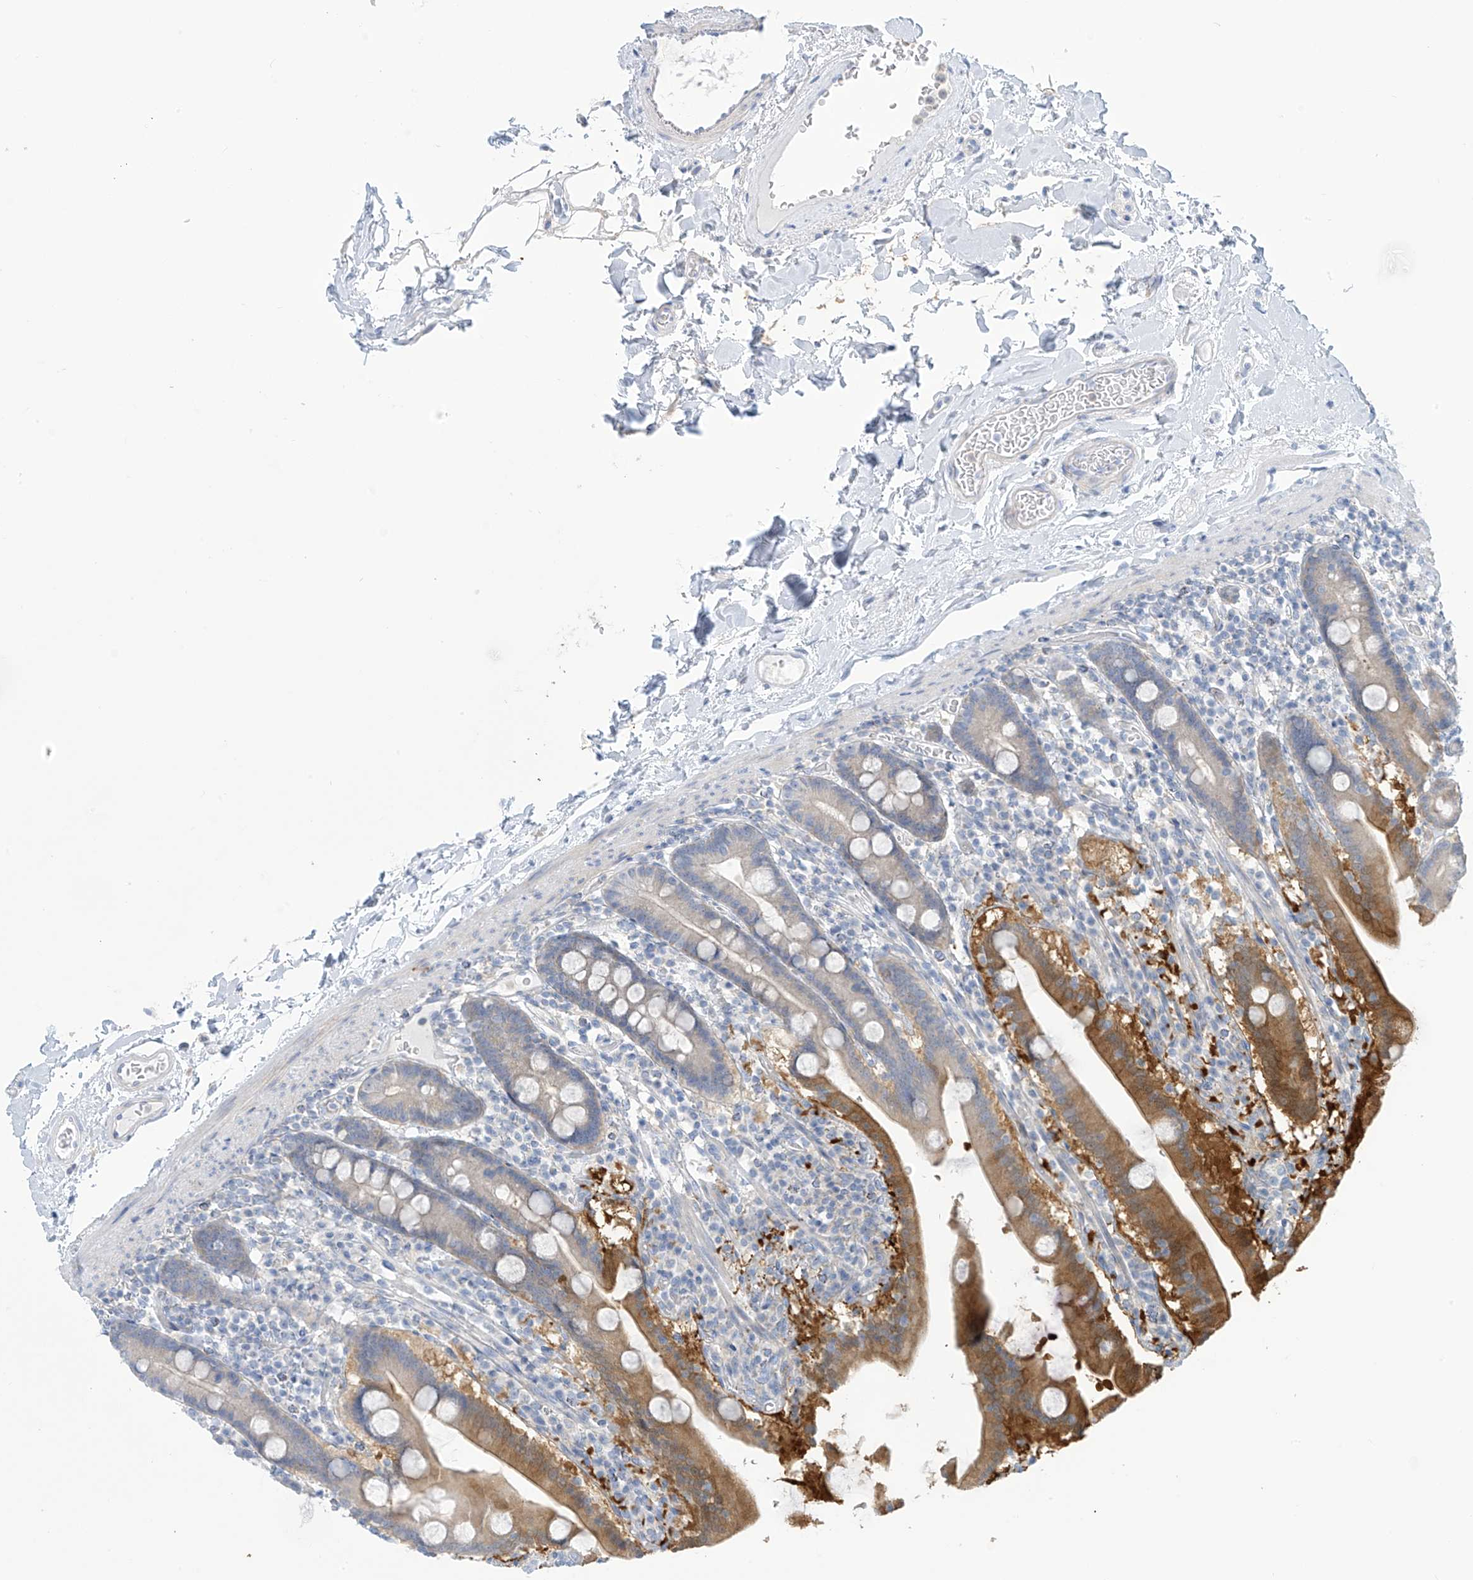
{"staining": {"intensity": "strong", "quantity": "25%-75%", "location": "cytoplasmic/membranous"}, "tissue": "duodenum", "cell_type": "Glandular cells", "image_type": "normal", "snomed": [{"axis": "morphology", "description": "Normal tissue, NOS"}, {"axis": "topography", "description": "Duodenum"}], "caption": "Strong cytoplasmic/membranous protein expression is present in approximately 25%-75% of glandular cells in duodenum.", "gene": "FABP2", "patient": {"sex": "male", "age": 55}}